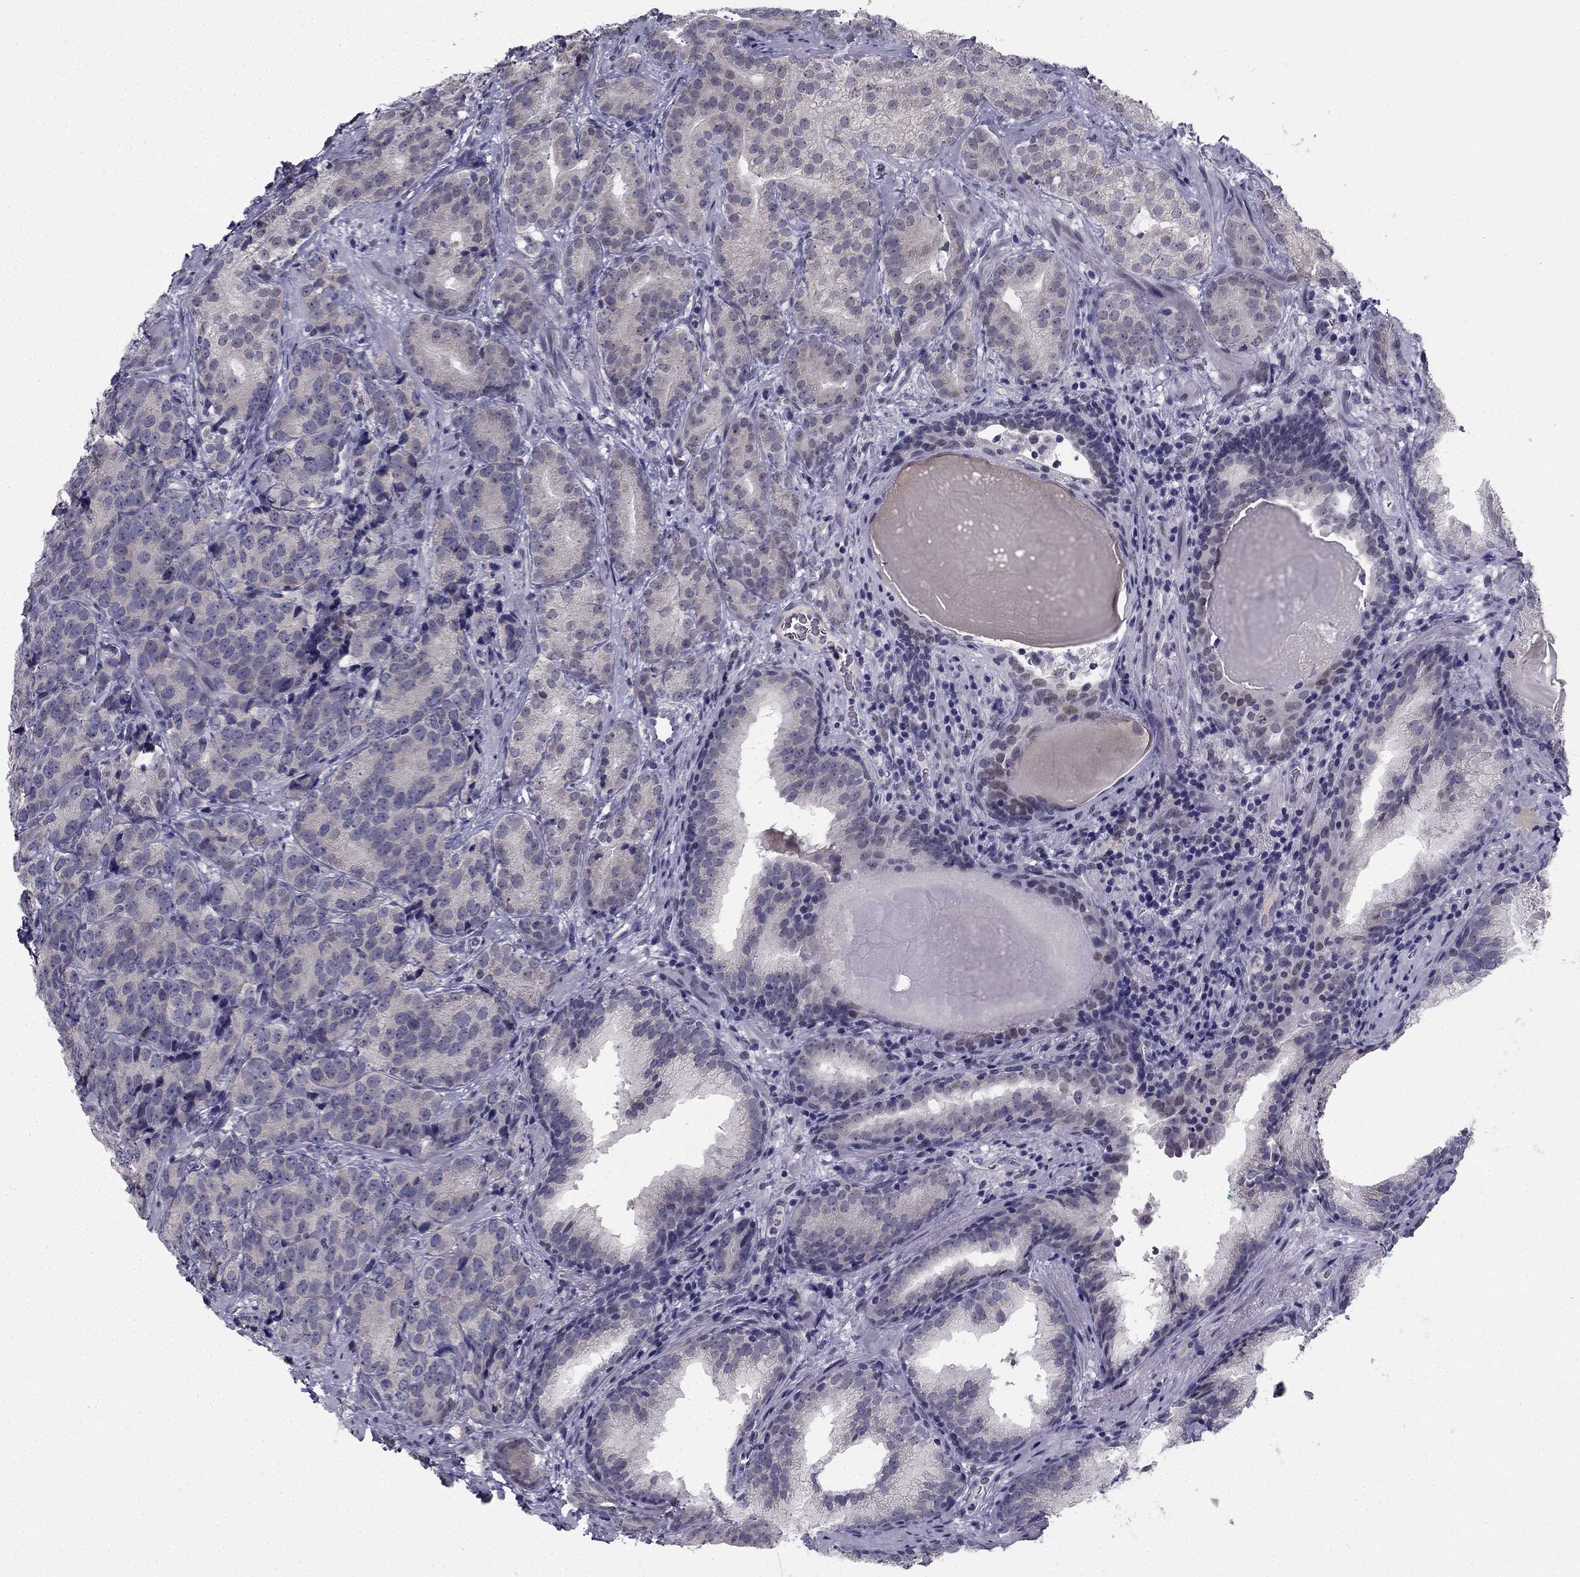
{"staining": {"intensity": "weak", "quantity": "25%-75%", "location": "cytoplasmic/membranous"}, "tissue": "prostate cancer", "cell_type": "Tumor cells", "image_type": "cancer", "snomed": [{"axis": "morphology", "description": "Adenocarcinoma, NOS"}, {"axis": "topography", "description": "Prostate"}], "caption": "This is an image of IHC staining of prostate cancer (adenocarcinoma), which shows weak staining in the cytoplasmic/membranous of tumor cells.", "gene": "TRPS1", "patient": {"sex": "male", "age": 71}}